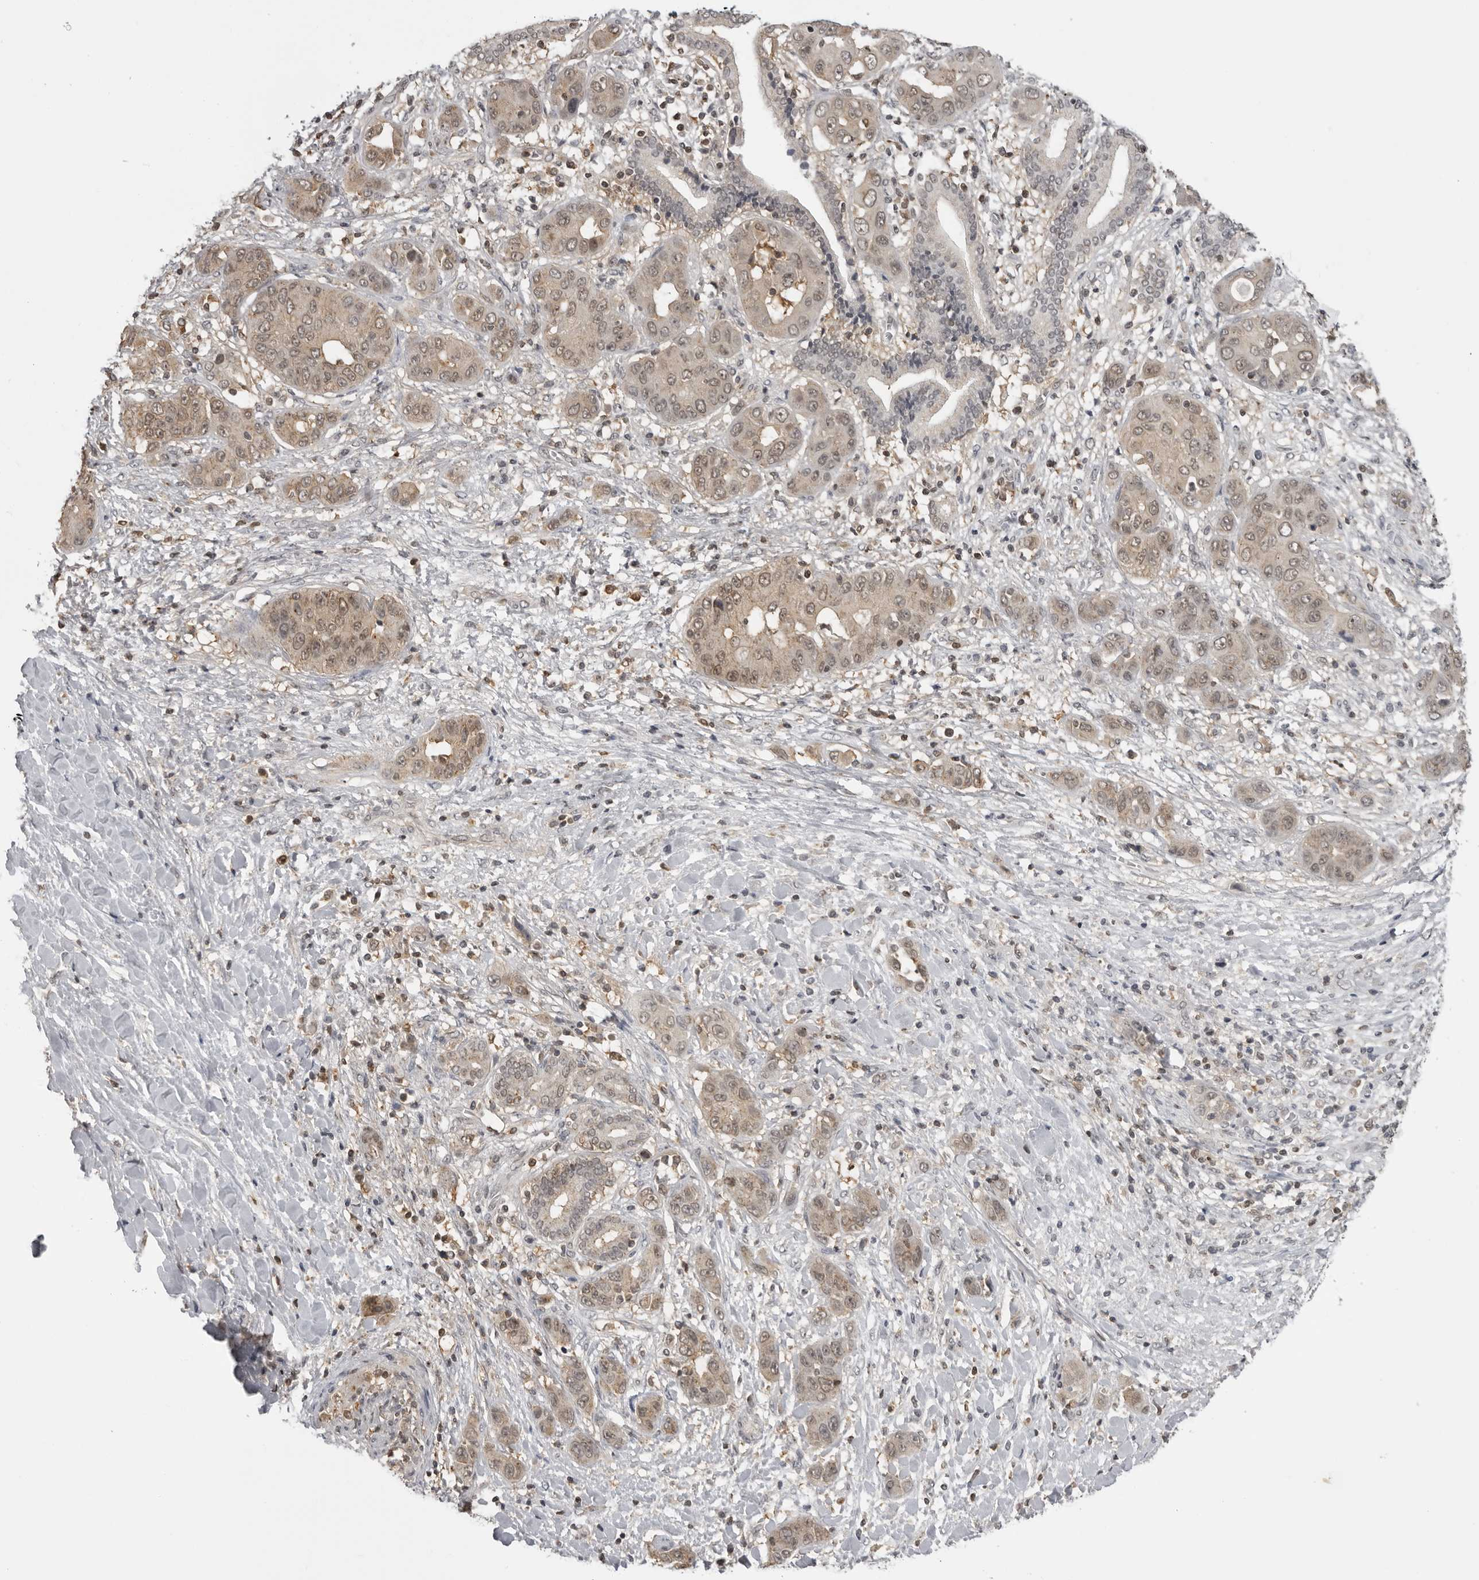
{"staining": {"intensity": "weak", "quantity": ">75%", "location": "cytoplasmic/membranous,nuclear"}, "tissue": "liver cancer", "cell_type": "Tumor cells", "image_type": "cancer", "snomed": [{"axis": "morphology", "description": "Cholangiocarcinoma"}, {"axis": "topography", "description": "Liver"}], "caption": "Approximately >75% of tumor cells in liver cancer (cholangiocarcinoma) reveal weak cytoplasmic/membranous and nuclear protein expression as visualized by brown immunohistochemical staining.", "gene": "PDCL3", "patient": {"sex": "female", "age": 52}}